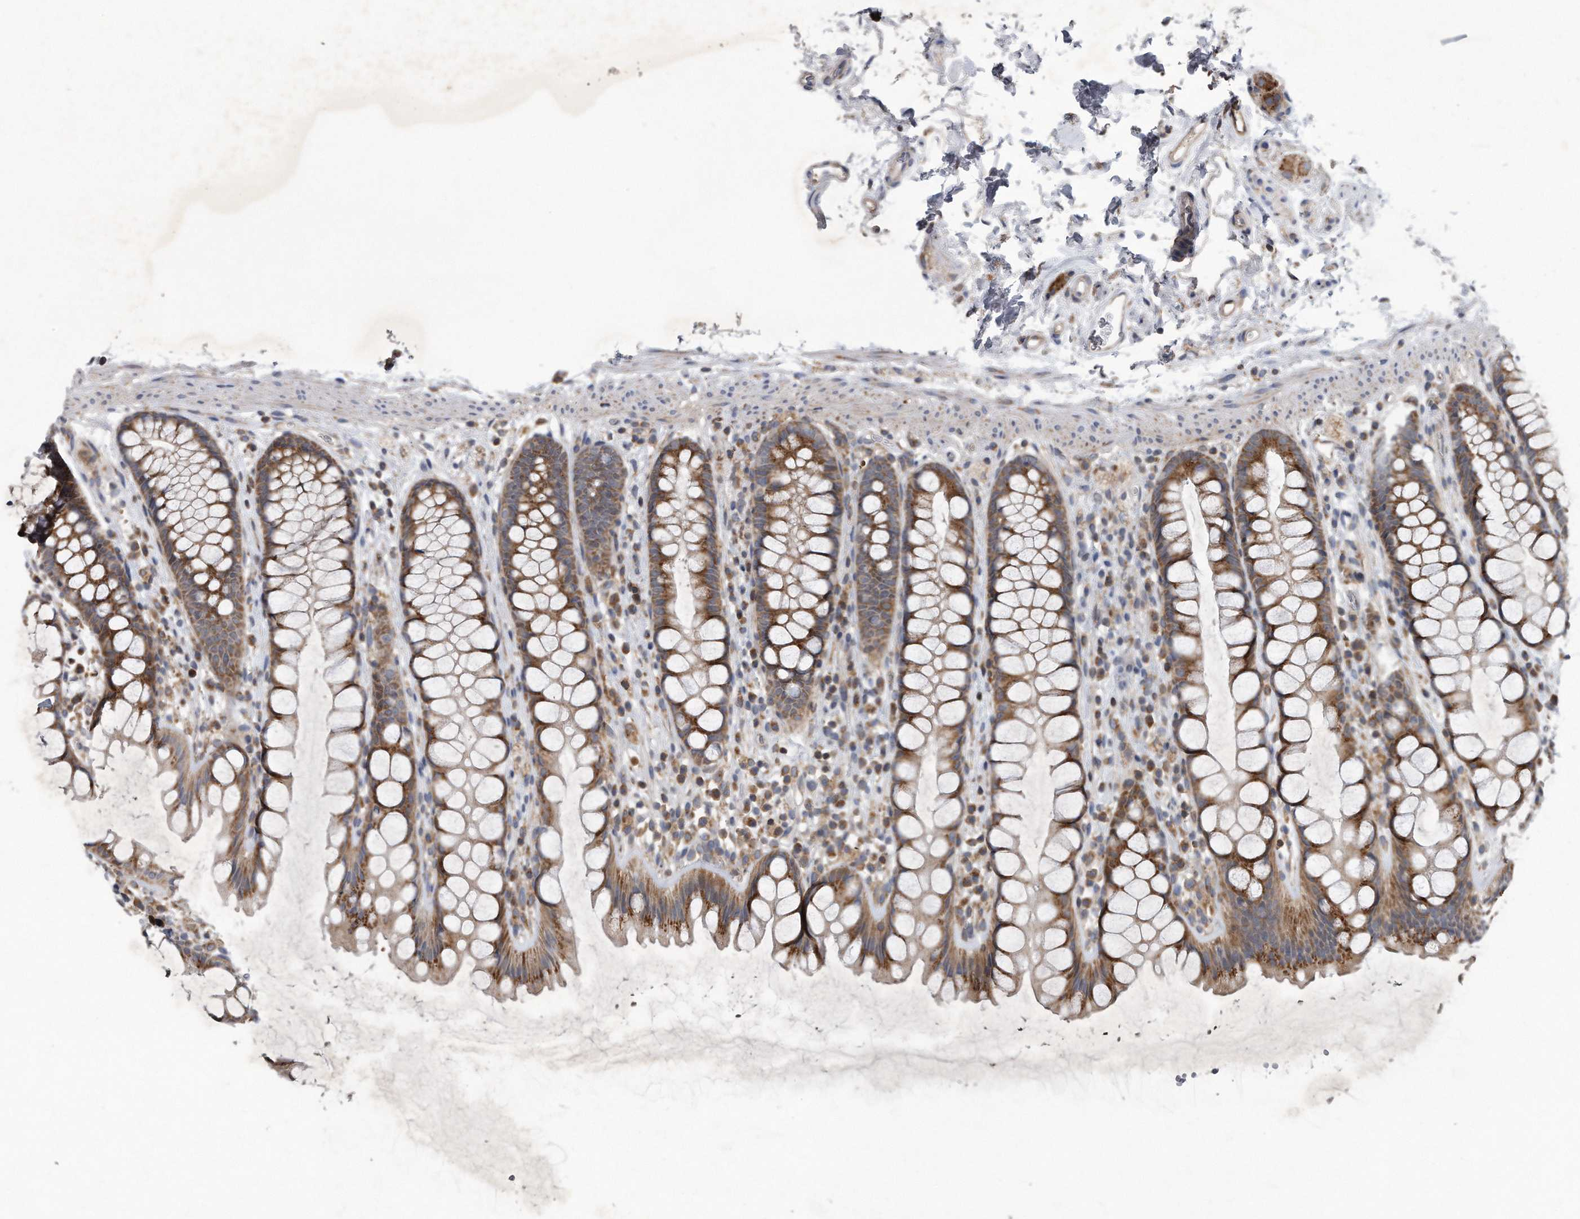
{"staining": {"intensity": "moderate", "quantity": ">75%", "location": "cytoplasmic/membranous"}, "tissue": "rectum", "cell_type": "Glandular cells", "image_type": "normal", "snomed": [{"axis": "morphology", "description": "Normal tissue, NOS"}, {"axis": "topography", "description": "Rectum"}], "caption": "This image displays immunohistochemistry staining of benign human rectum, with medium moderate cytoplasmic/membranous staining in approximately >75% of glandular cells.", "gene": "LYRM4", "patient": {"sex": "female", "age": 65}}